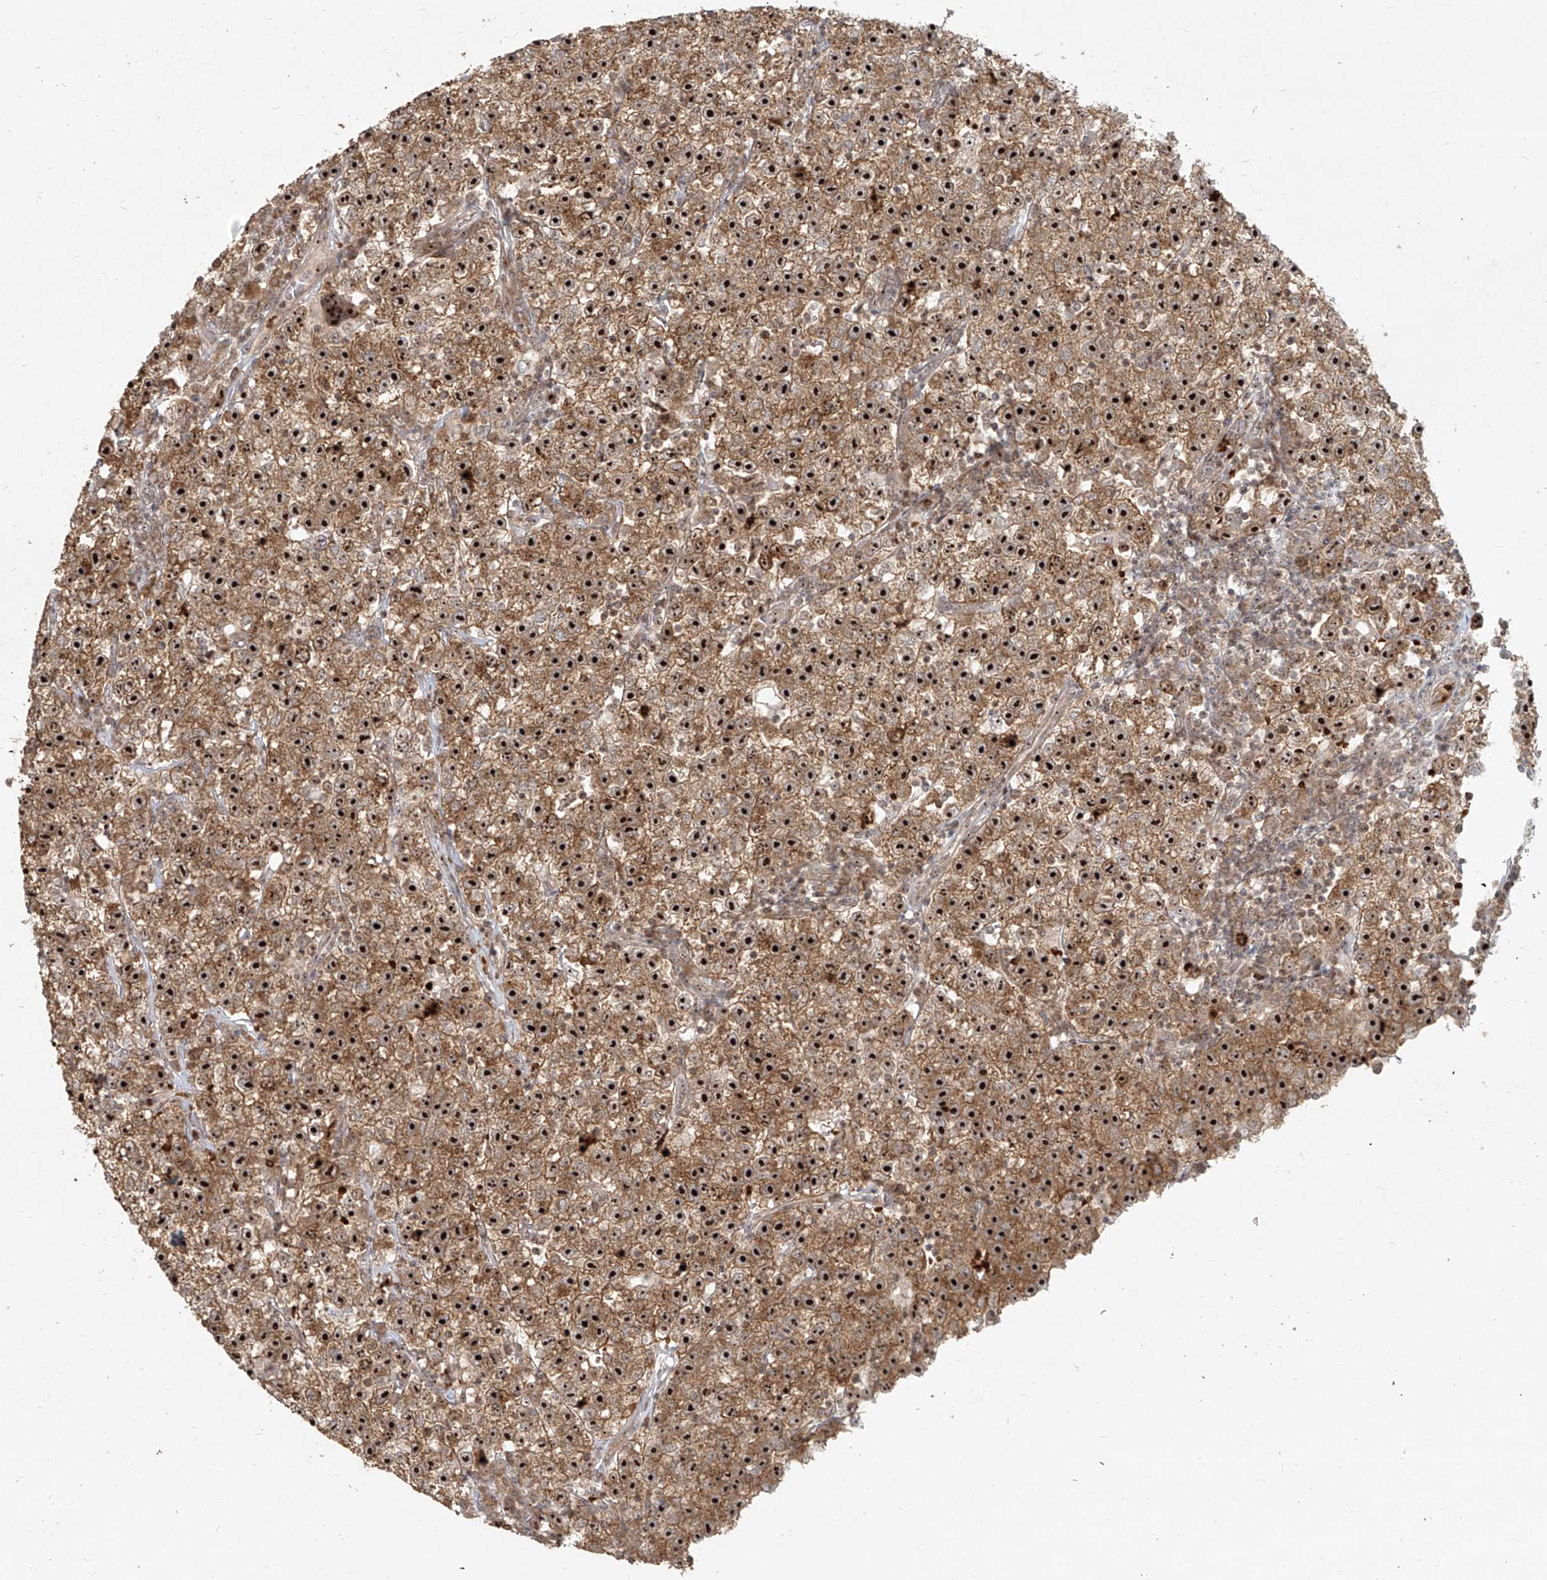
{"staining": {"intensity": "strong", "quantity": ">75%", "location": "cytoplasmic/membranous,nuclear"}, "tissue": "testis cancer", "cell_type": "Tumor cells", "image_type": "cancer", "snomed": [{"axis": "morphology", "description": "Seminoma, NOS"}, {"axis": "topography", "description": "Testis"}], "caption": "Immunohistochemistry (IHC) (DAB (3,3'-diaminobenzidine)) staining of testis cancer reveals strong cytoplasmic/membranous and nuclear protein expression in about >75% of tumor cells.", "gene": "BYSL", "patient": {"sex": "male", "age": 22}}